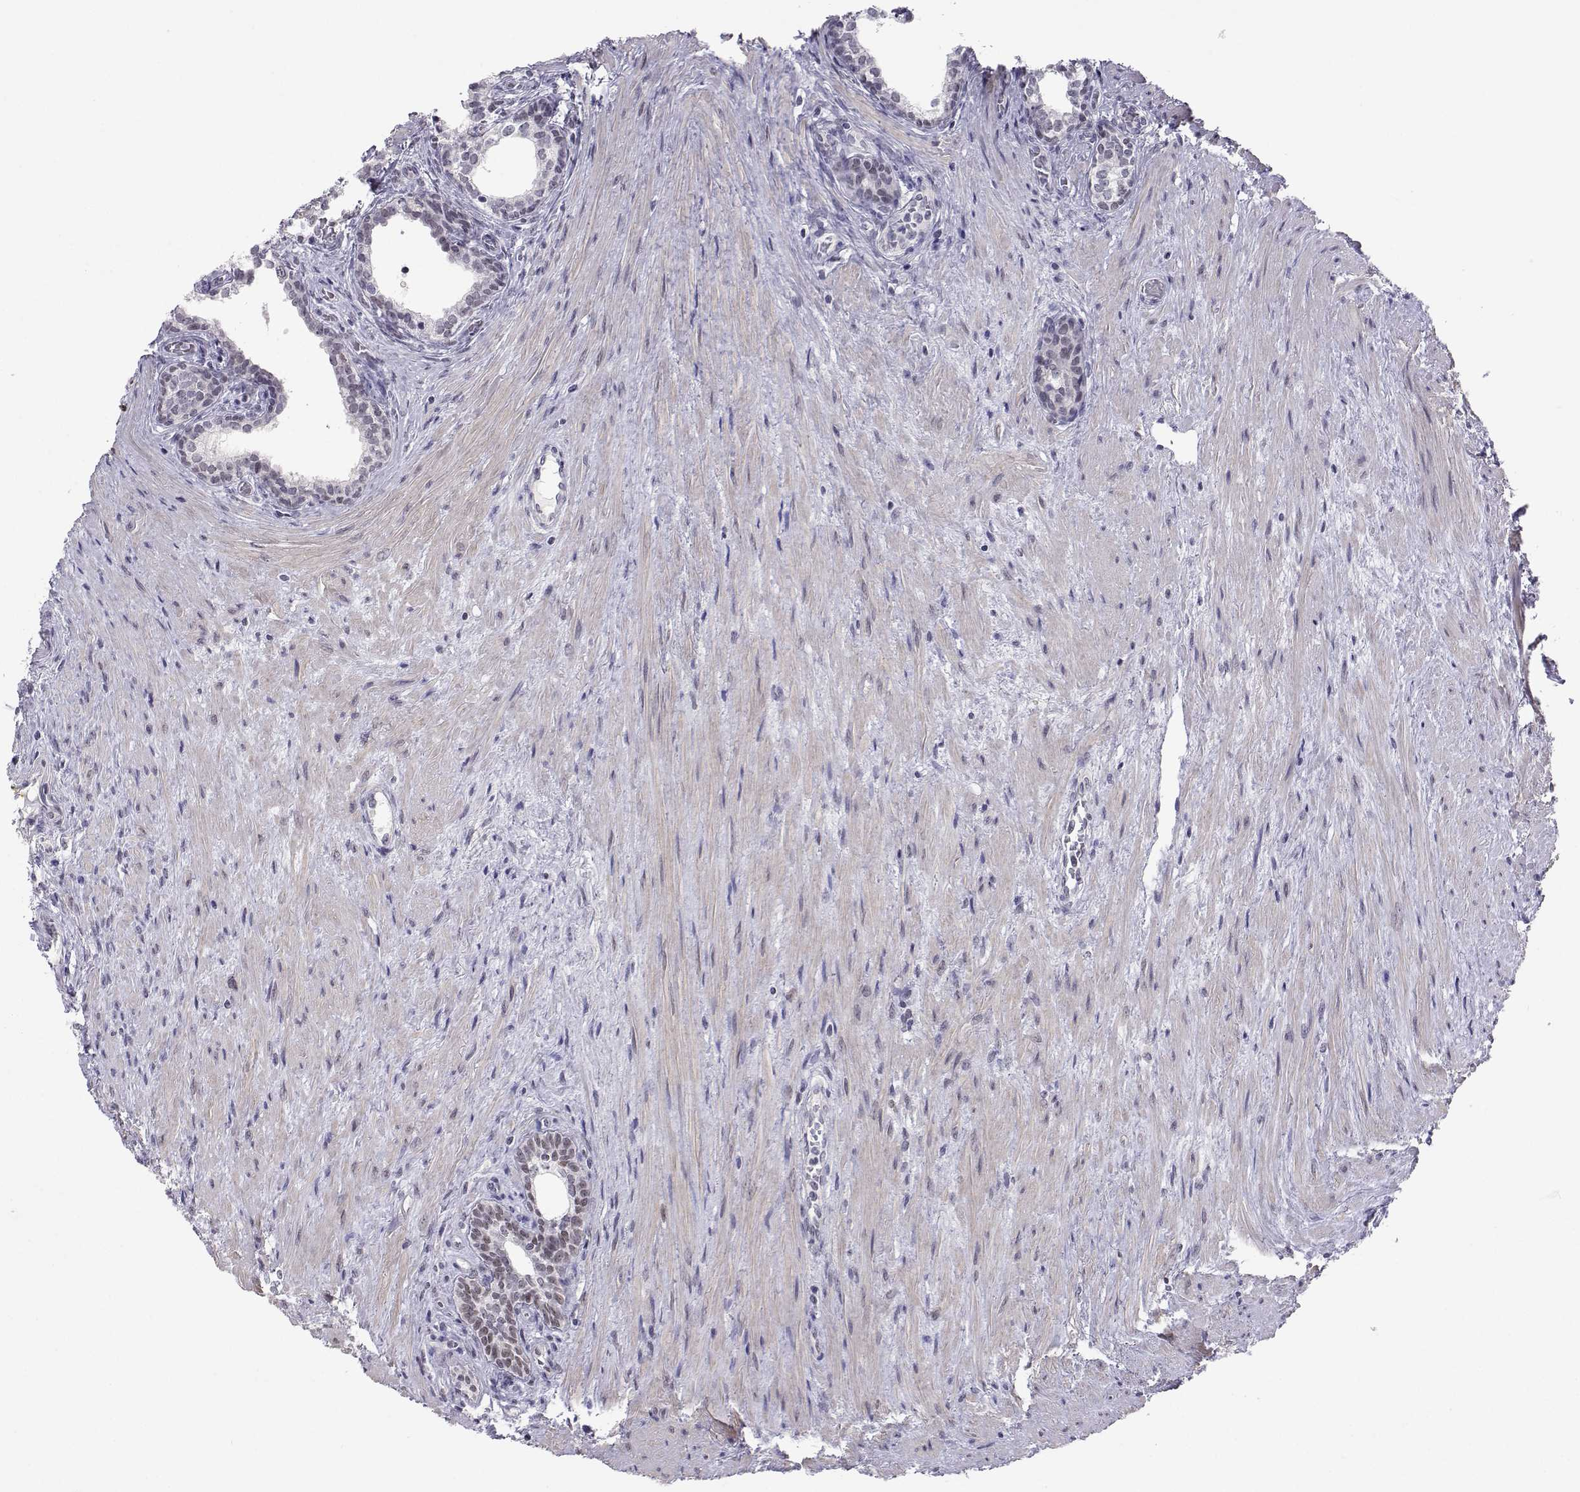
{"staining": {"intensity": "negative", "quantity": "none", "location": "none"}, "tissue": "prostate cancer", "cell_type": "Tumor cells", "image_type": "cancer", "snomed": [{"axis": "morphology", "description": "Adenocarcinoma, NOS"}, {"axis": "morphology", "description": "Adenocarcinoma, High grade"}, {"axis": "topography", "description": "Prostate"}], "caption": "This histopathology image is of prostate cancer stained with immunohistochemistry (IHC) to label a protein in brown with the nuclei are counter-stained blue. There is no positivity in tumor cells.", "gene": "MED26", "patient": {"sex": "male", "age": 61}}